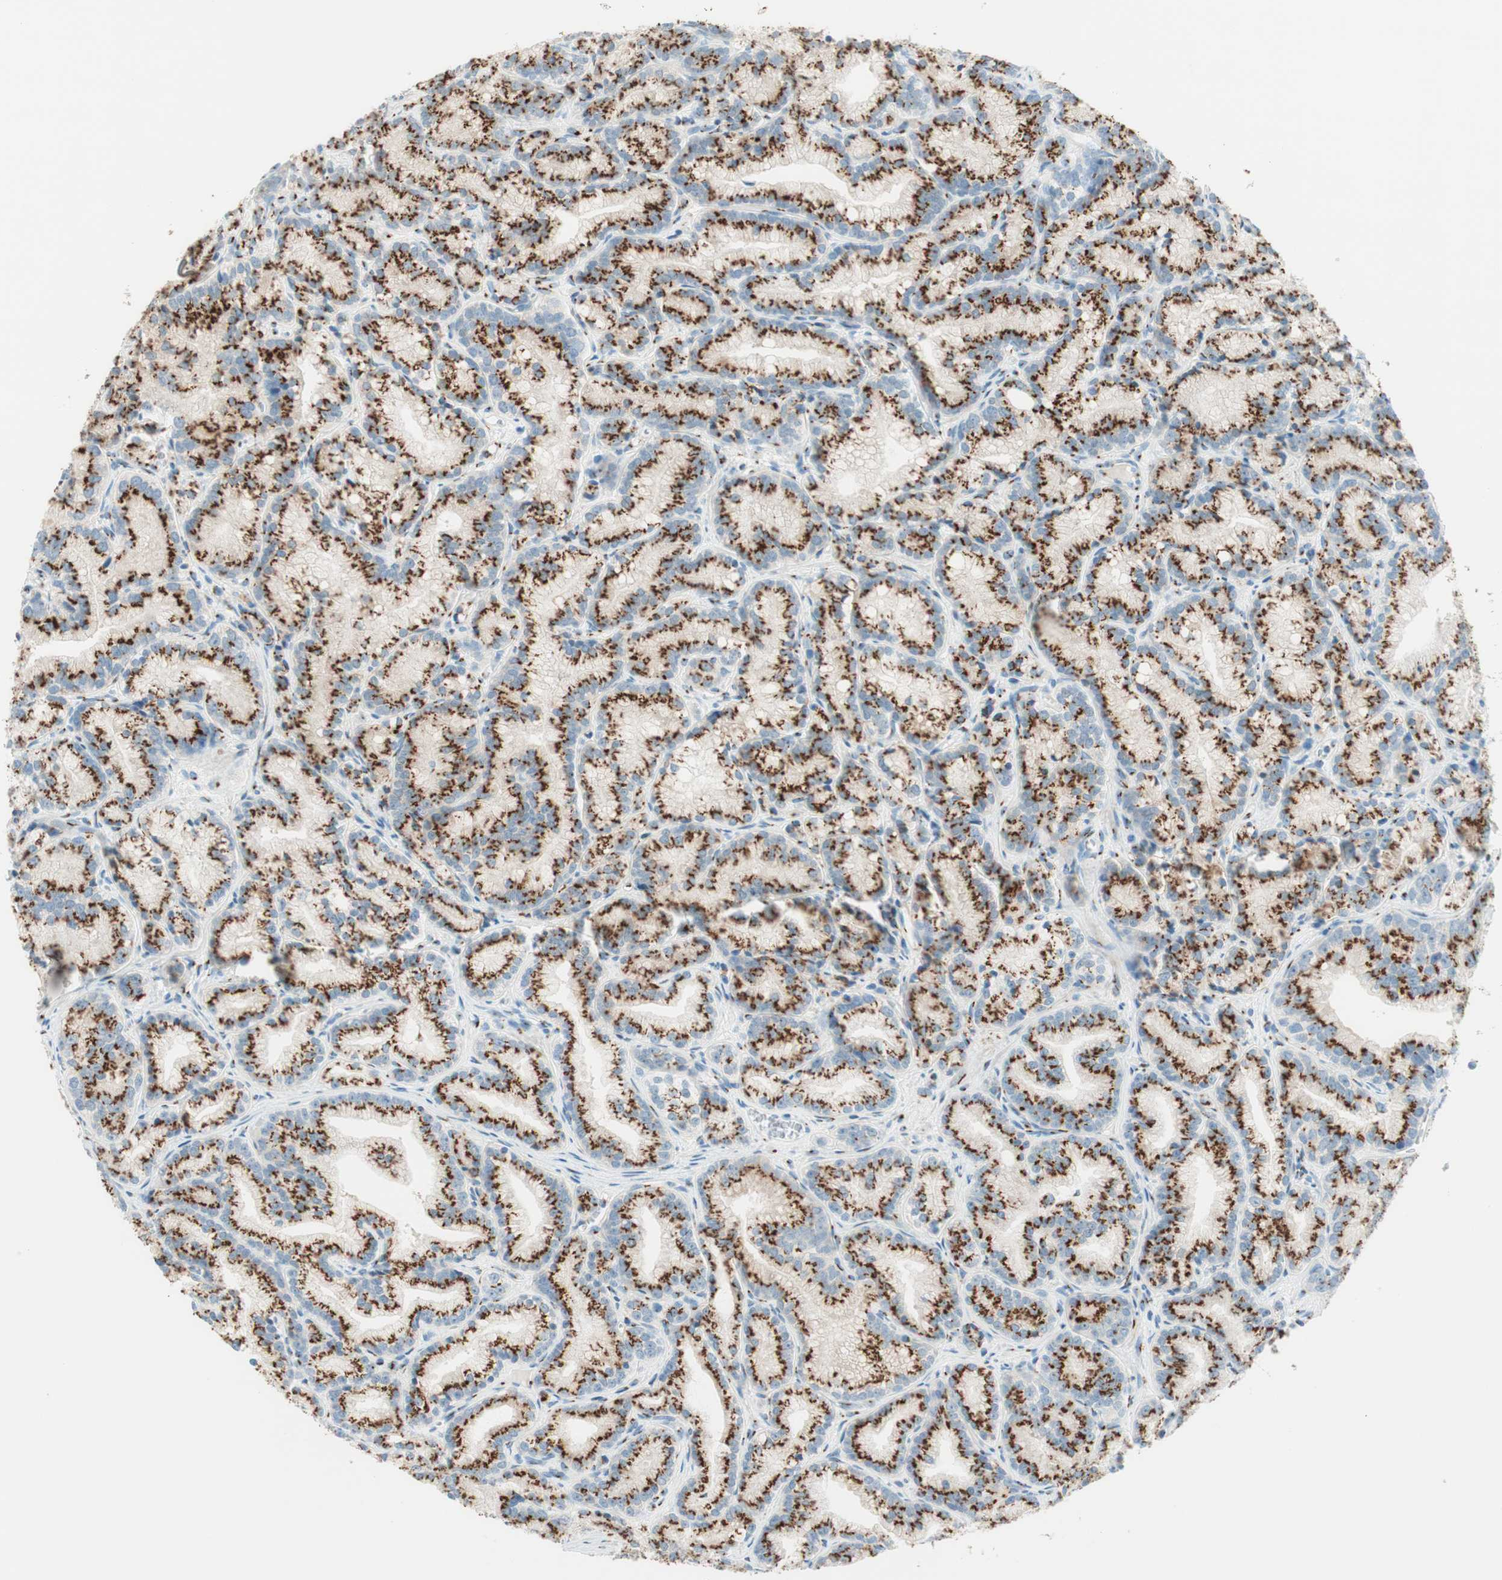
{"staining": {"intensity": "strong", "quantity": ">75%", "location": "cytoplasmic/membranous"}, "tissue": "prostate cancer", "cell_type": "Tumor cells", "image_type": "cancer", "snomed": [{"axis": "morphology", "description": "Adenocarcinoma, Low grade"}, {"axis": "topography", "description": "Prostate"}], "caption": "Prostate cancer tissue reveals strong cytoplasmic/membranous expression in approximately >75% of tumor cells", "gene": "GOLGB1", "patient": {"sex": "male", "age": 89}}